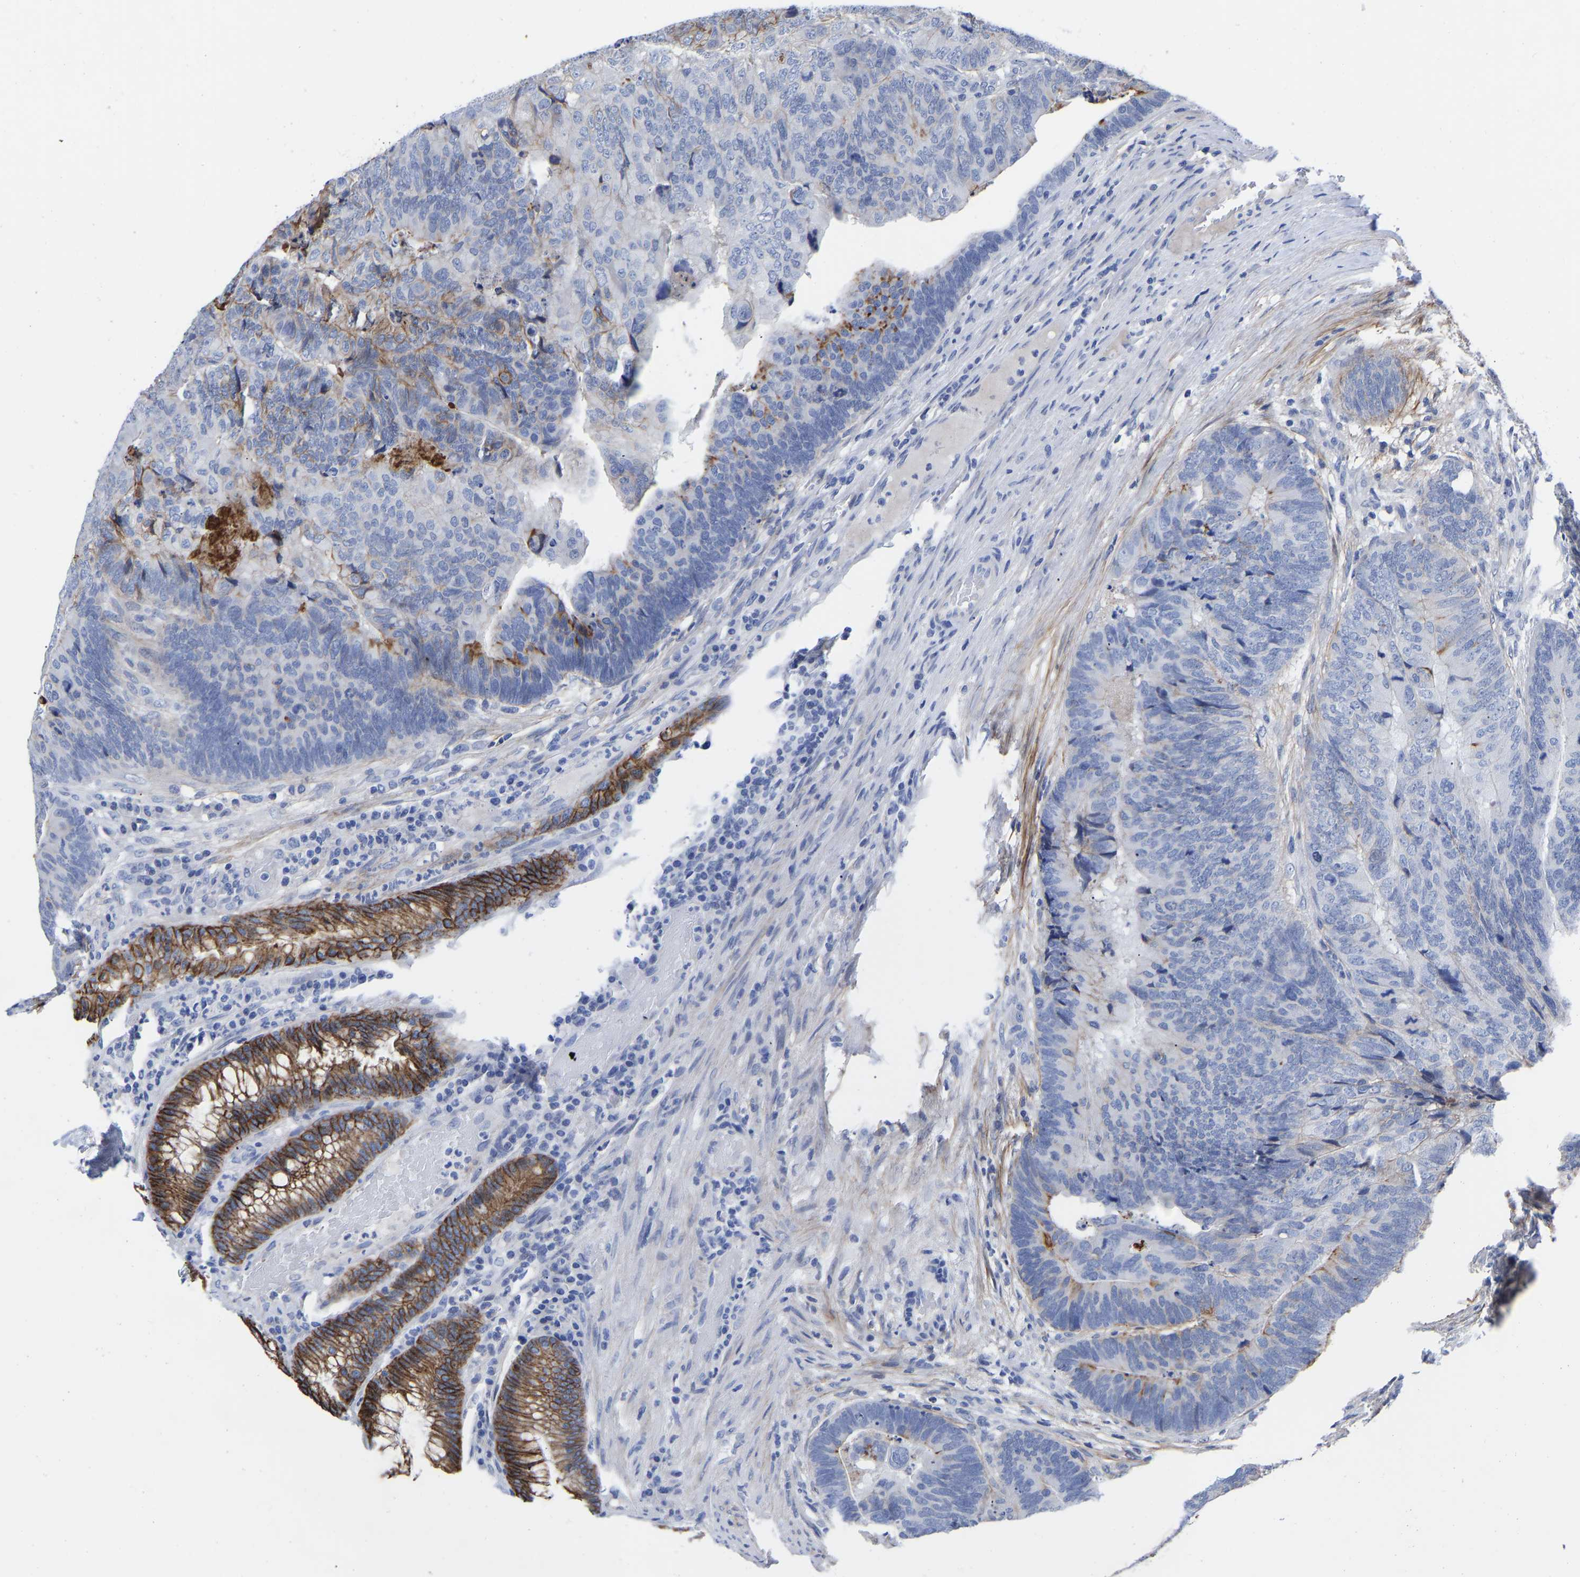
{"staining": {"intensity": "moderate", "quantity": "<25%", "location": "cytoplasmic/membranous"}, "tissue": "colorectal cancer", "cell_type": "Tumor cells", "image_type": "cancer", "snomed": [{"axis": "morphology", "description": "Adenocarcinoma, NOS"}, {"axis": "topography", "description": "Colon"}], "caption": "Immunohistochemistry (IHC) of human colorectal cancer shows low levels of moderate cytoplasmic/membranous expression in about <25% of tumor cells.", "gene": "GPA33", "patient": {"sex": "female", "age": 67}}